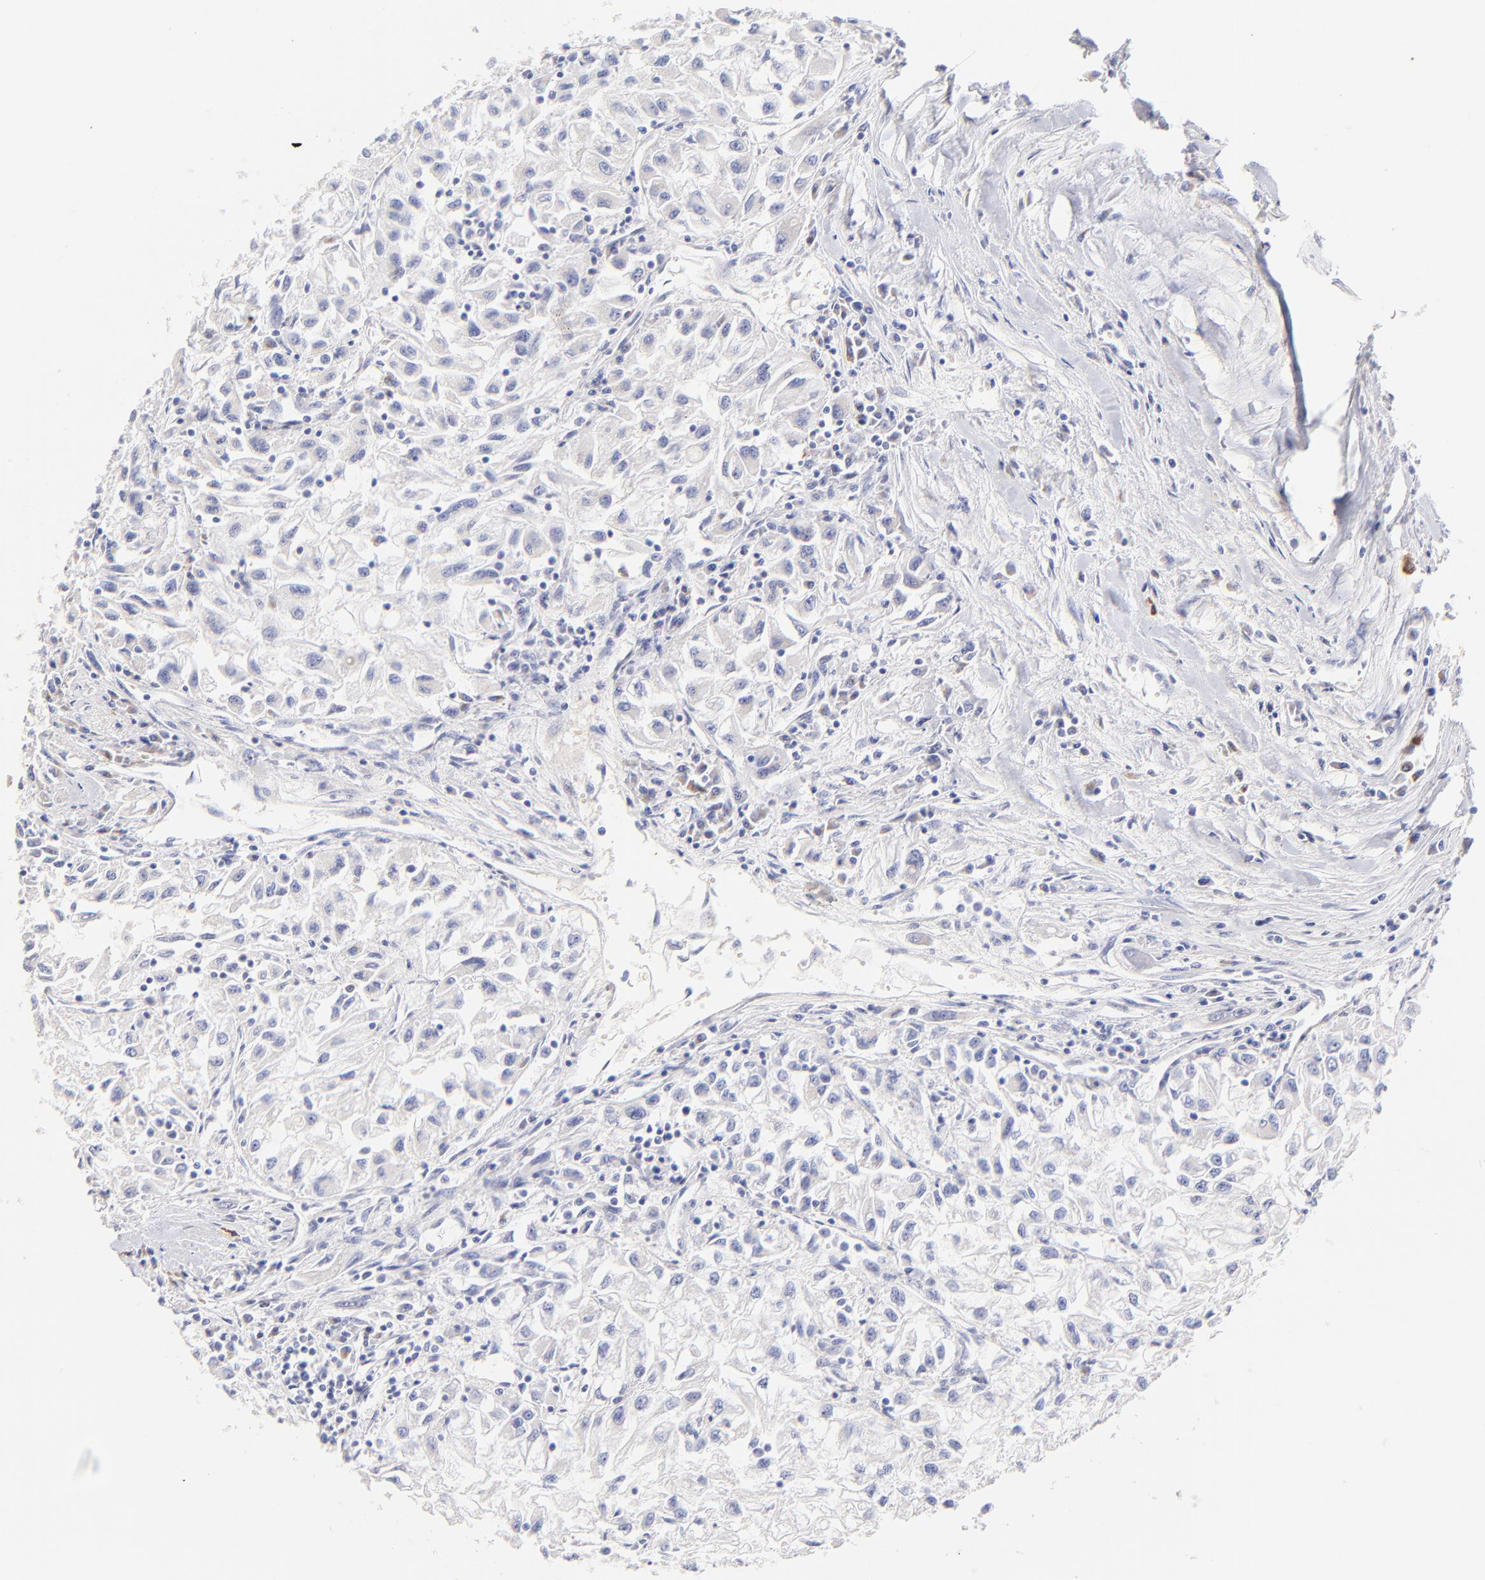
{"staining": {"intensity": "negative", "quantity": "none", "location": "none"}, "tissue": "renal cancer", "cell_type": "Tumor cells", "image_type": "cancer", "snomed": [{"axis": "morphology", "description": "Adenocarcinoma, NOS"}, {"axis": "topography", "description": "Kidney"}], "caption": "Tumor cells are negative for brown protein staining in renal adenocarcinoma.", "gene": "ASB9", "patient": {"sex": "male", "age": 59}}